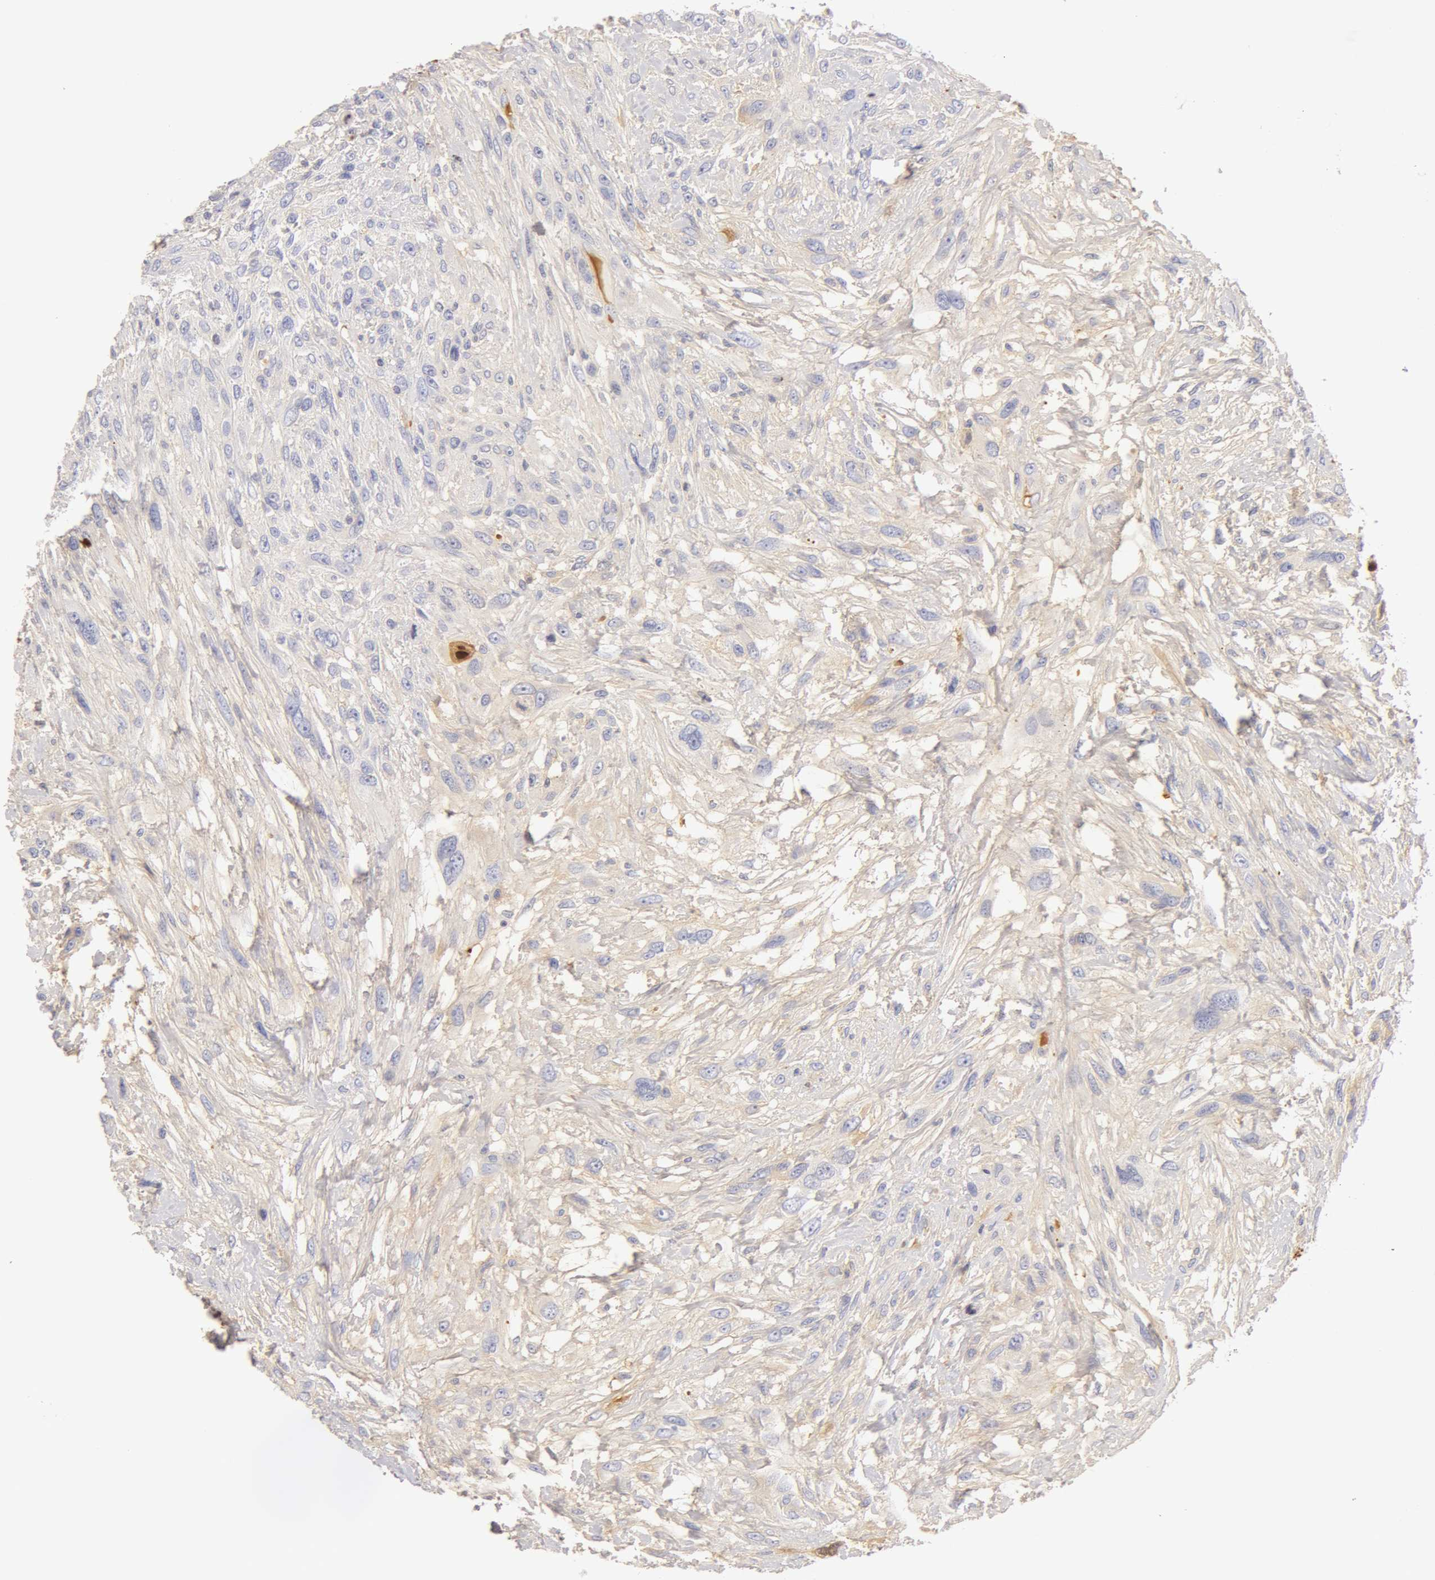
{"staining": {"intensity": "negative", "quantity": "none", "location": "none"}, "tissue": "breast cancer", "cell_type": "Tumor cells", "image_type": "cancer", "snomed": [{"axis": "morphology", "description": "Neoplasm, malignant, NOS"}, {"axis": "topography", "description": "Breast"}], "caption": "Immunohistochemistry histopathology image of human breast cancer (neoplasm (malignant)) stained for a protein (brown), which exhibits no staining in tumor cells.", "gene": "GC", "patient": {"sex": "female", "age": 50}}